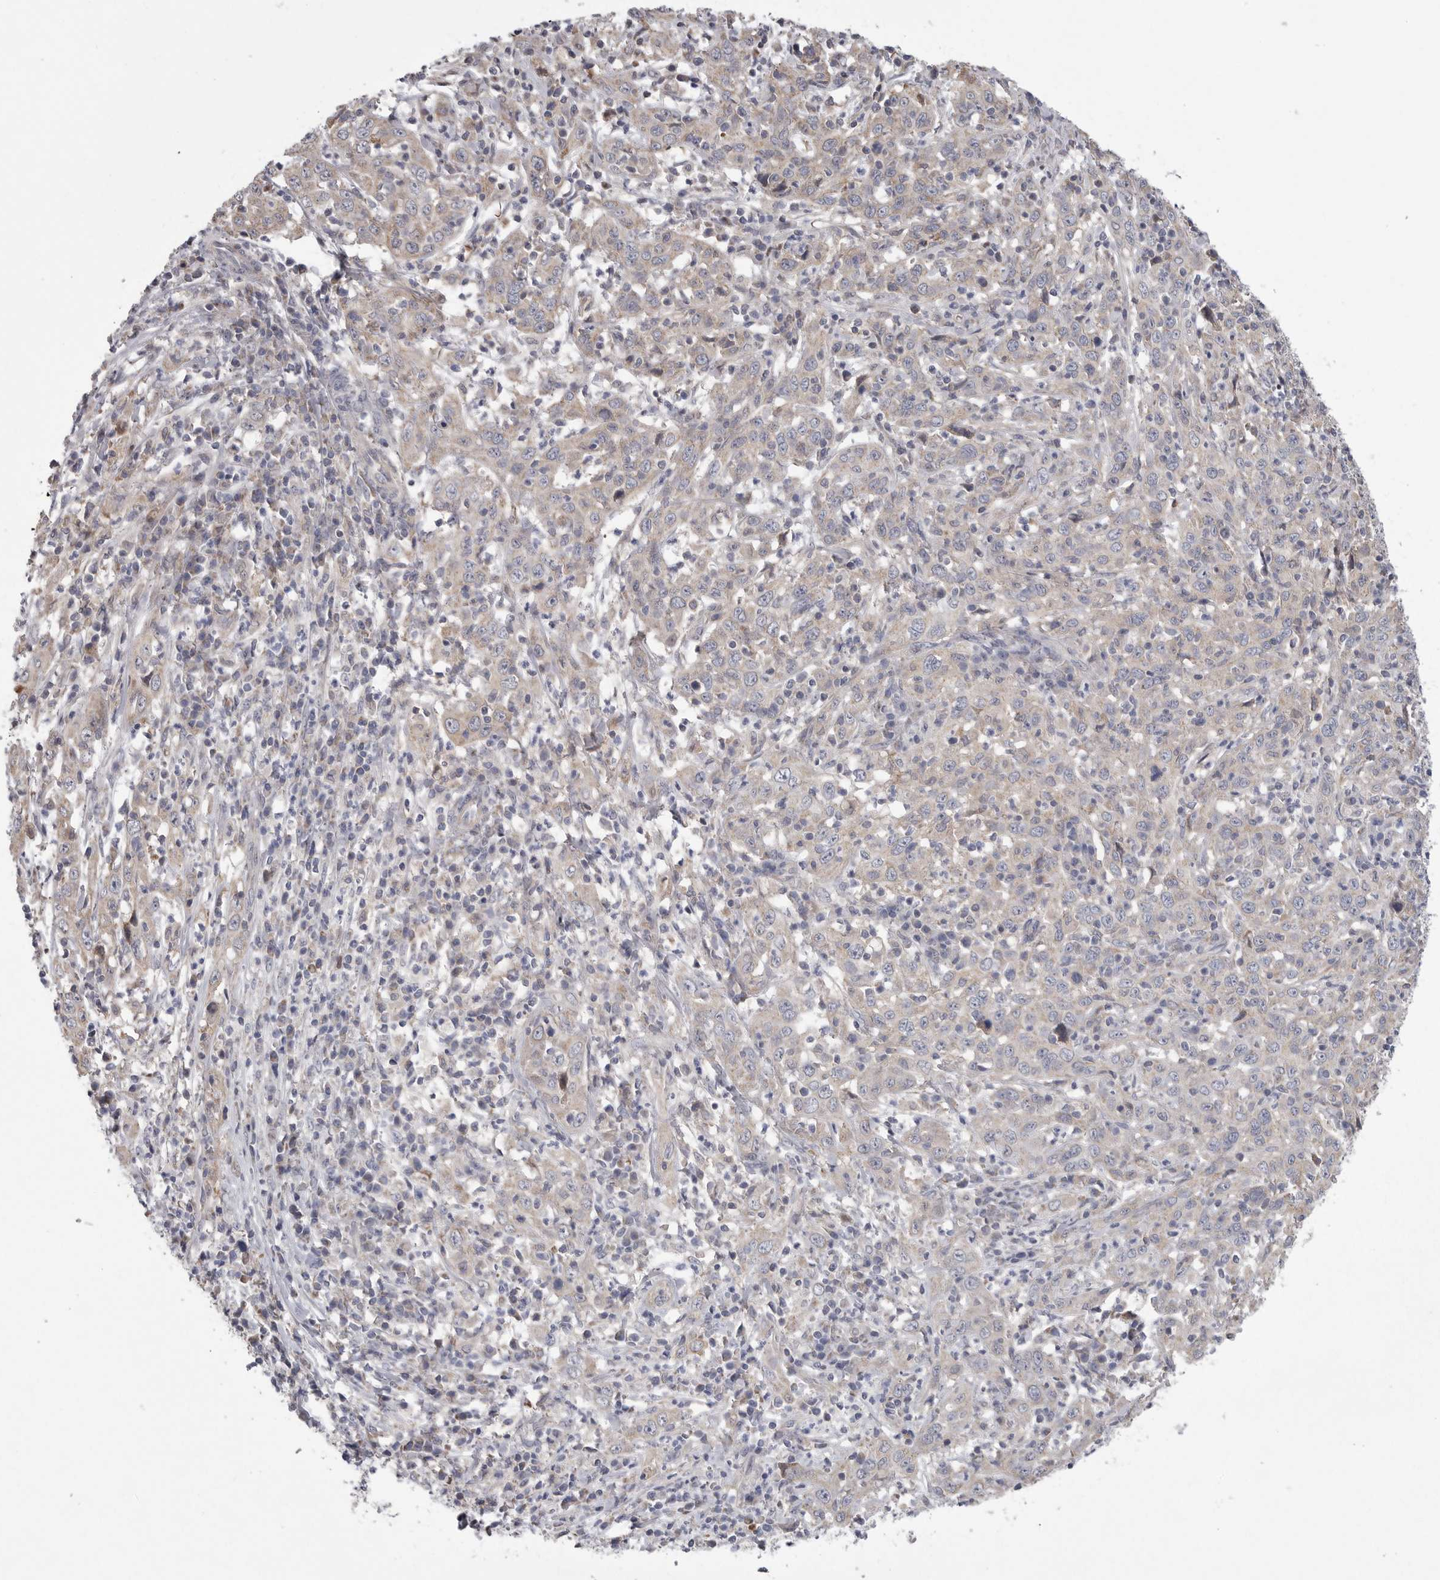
{"staining": {"intensity": "negative", "quantity": "none", "location": "none"}, "tissue": "cervical cancer", "cell_type": "Tumor cells", "image_type": "cancer", "snomed": [{"axis": "morphology", "description": "Squamous cell carcinoma, NOS"}, {"axis": "topography", "description": "Cervix"}], "caption": "Human cervical cancer (squamous cell carcinoma) stained for a protein using IHC displays no staining in tumor cells.", "gene": "CRP", "patient": {"sex": "female", "age": 46}}